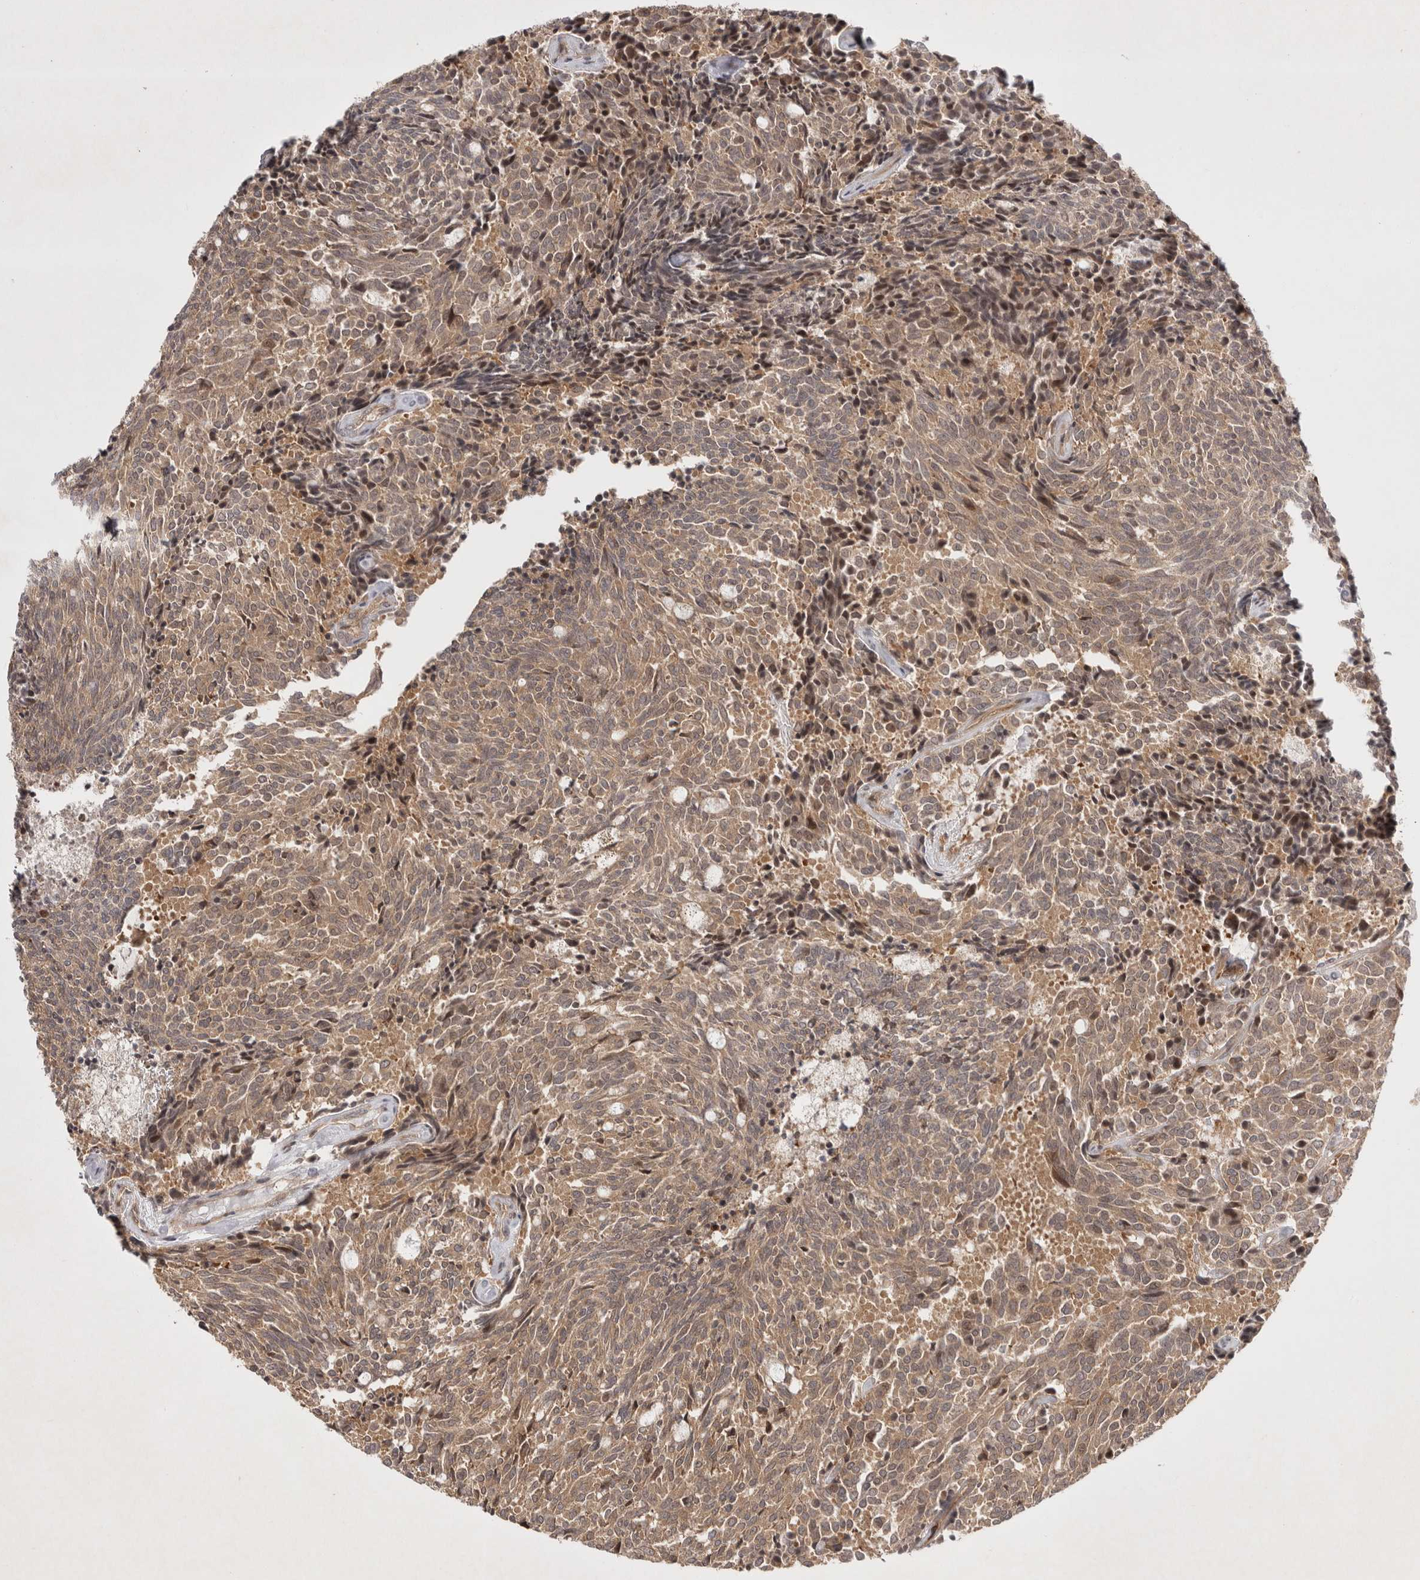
{"staining": {"intensity": "weak", "quantity": ">75%", "location": "cytoplasmic/membranous"}, "tissue": "carcinoid", "cell_type": "Tumor cells", "image_type": "cancer", "snomed": [{"axis": "morphology", "description": "Carcinoid, malignant, NOS"}, {"axis": "topography", "description": "Pancreas"}], "caption": "Tumor cells display weak cytoplasmic/membranous positivity in about >75% of cells in carcinoid (malignant).", "gene": "ZNF318", "patient": {"sex": "female", "age": 54}}